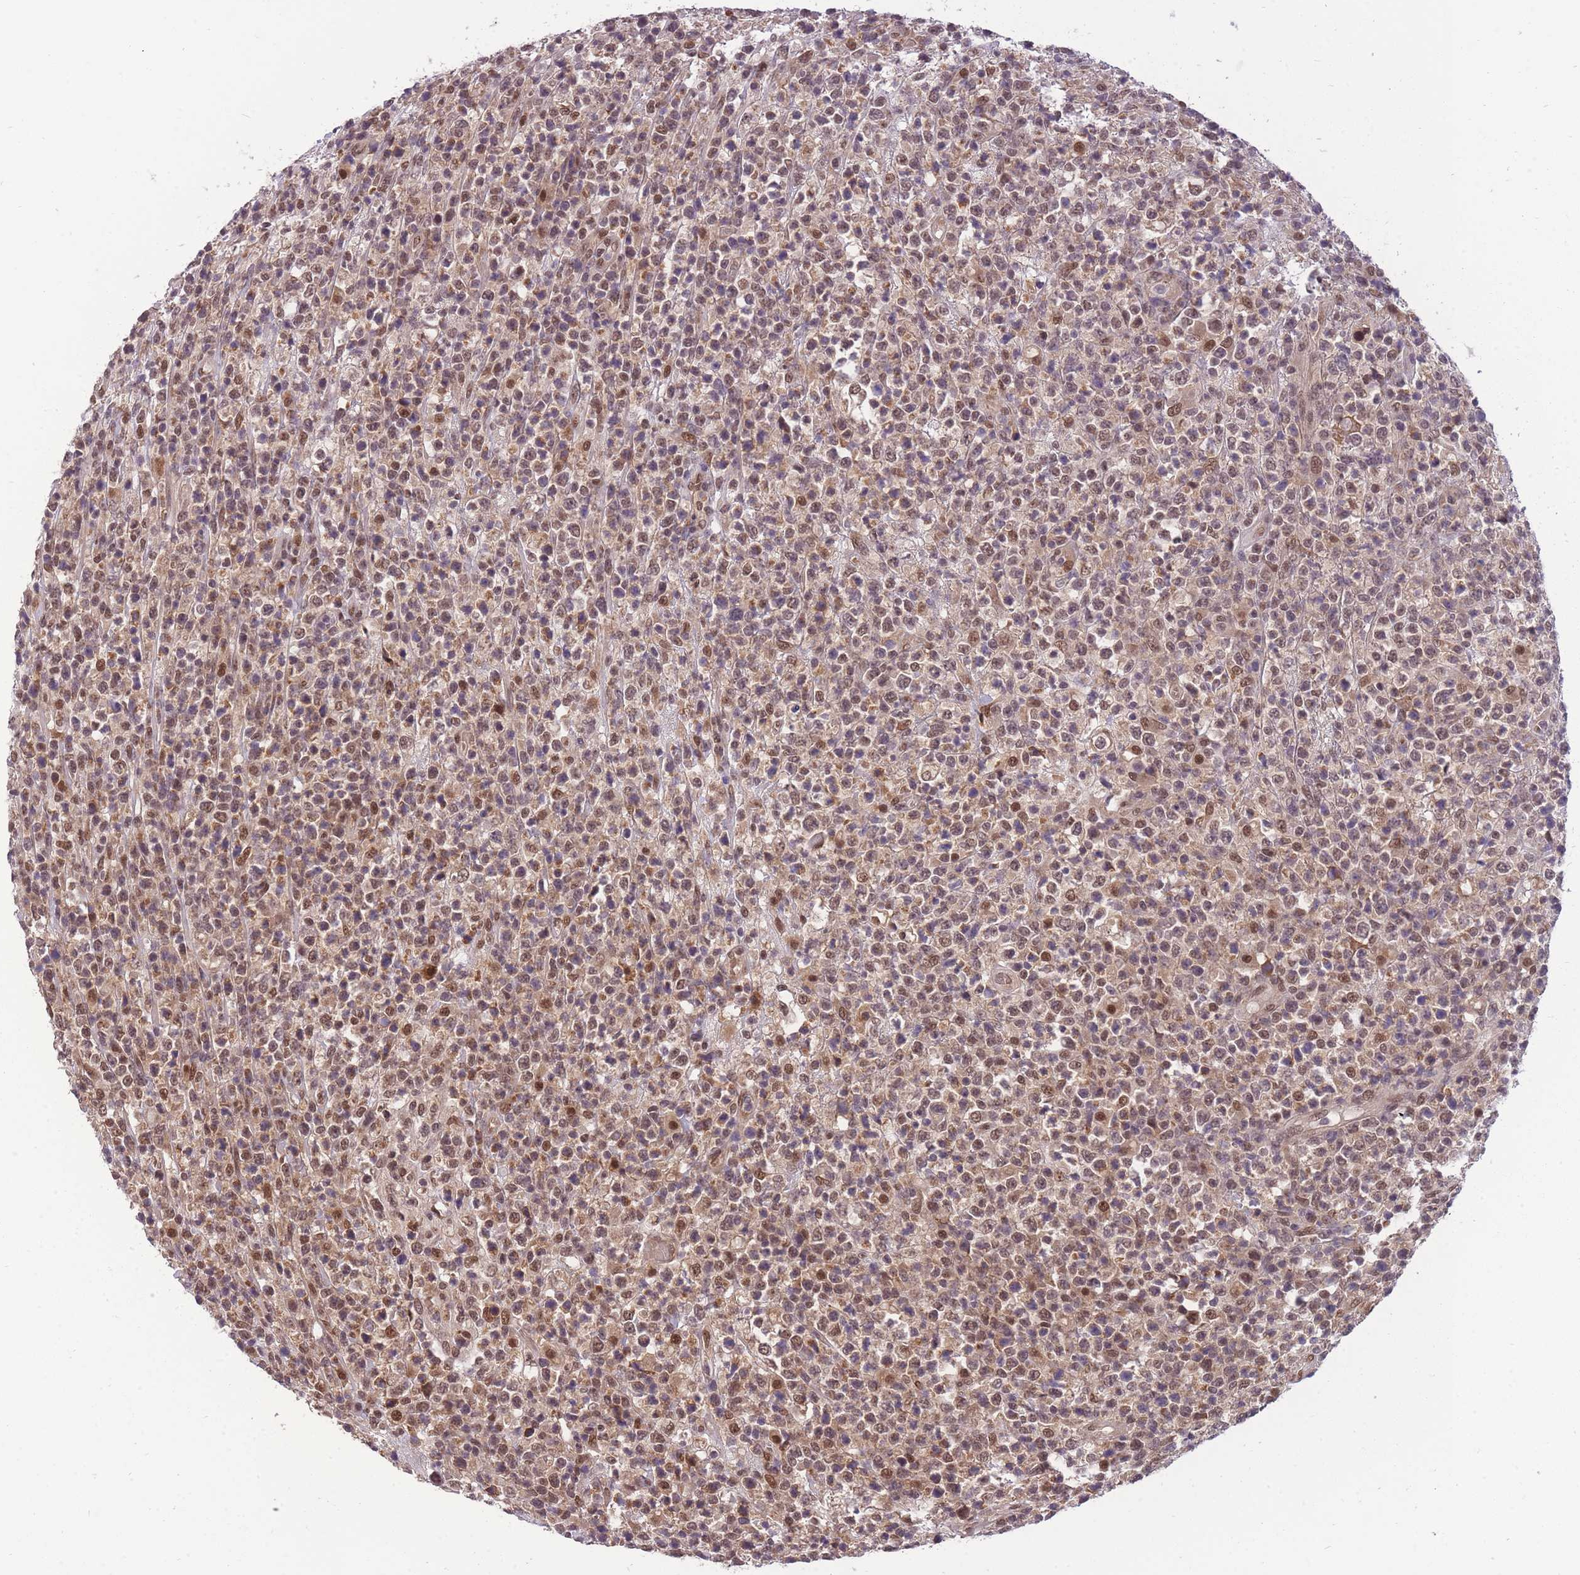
{"staining": {"intensity": "moderate", "quantity": ">75%", "location": "cytoplasmic/membranous,nuclear"}, "tissue": "lymphoma", "cell_type": "Tumor cells", "image_type": "cancer", "snomed": [{"axis": "morphology", "description": "Malignant lymphoma, non-Hodgkin's type, High grade"}, {"axis": "topography", "description": "Colon"}], "caption": "Tumor cells display medium levels of moderate cytoplasmic/membranous and nuclear positivity in about >75% of cells in malignant lymphoma, non-Hodgkin's type (high-grade).", "gene": "CDIP1", "patient": {"sex": "female", "age": 53}}